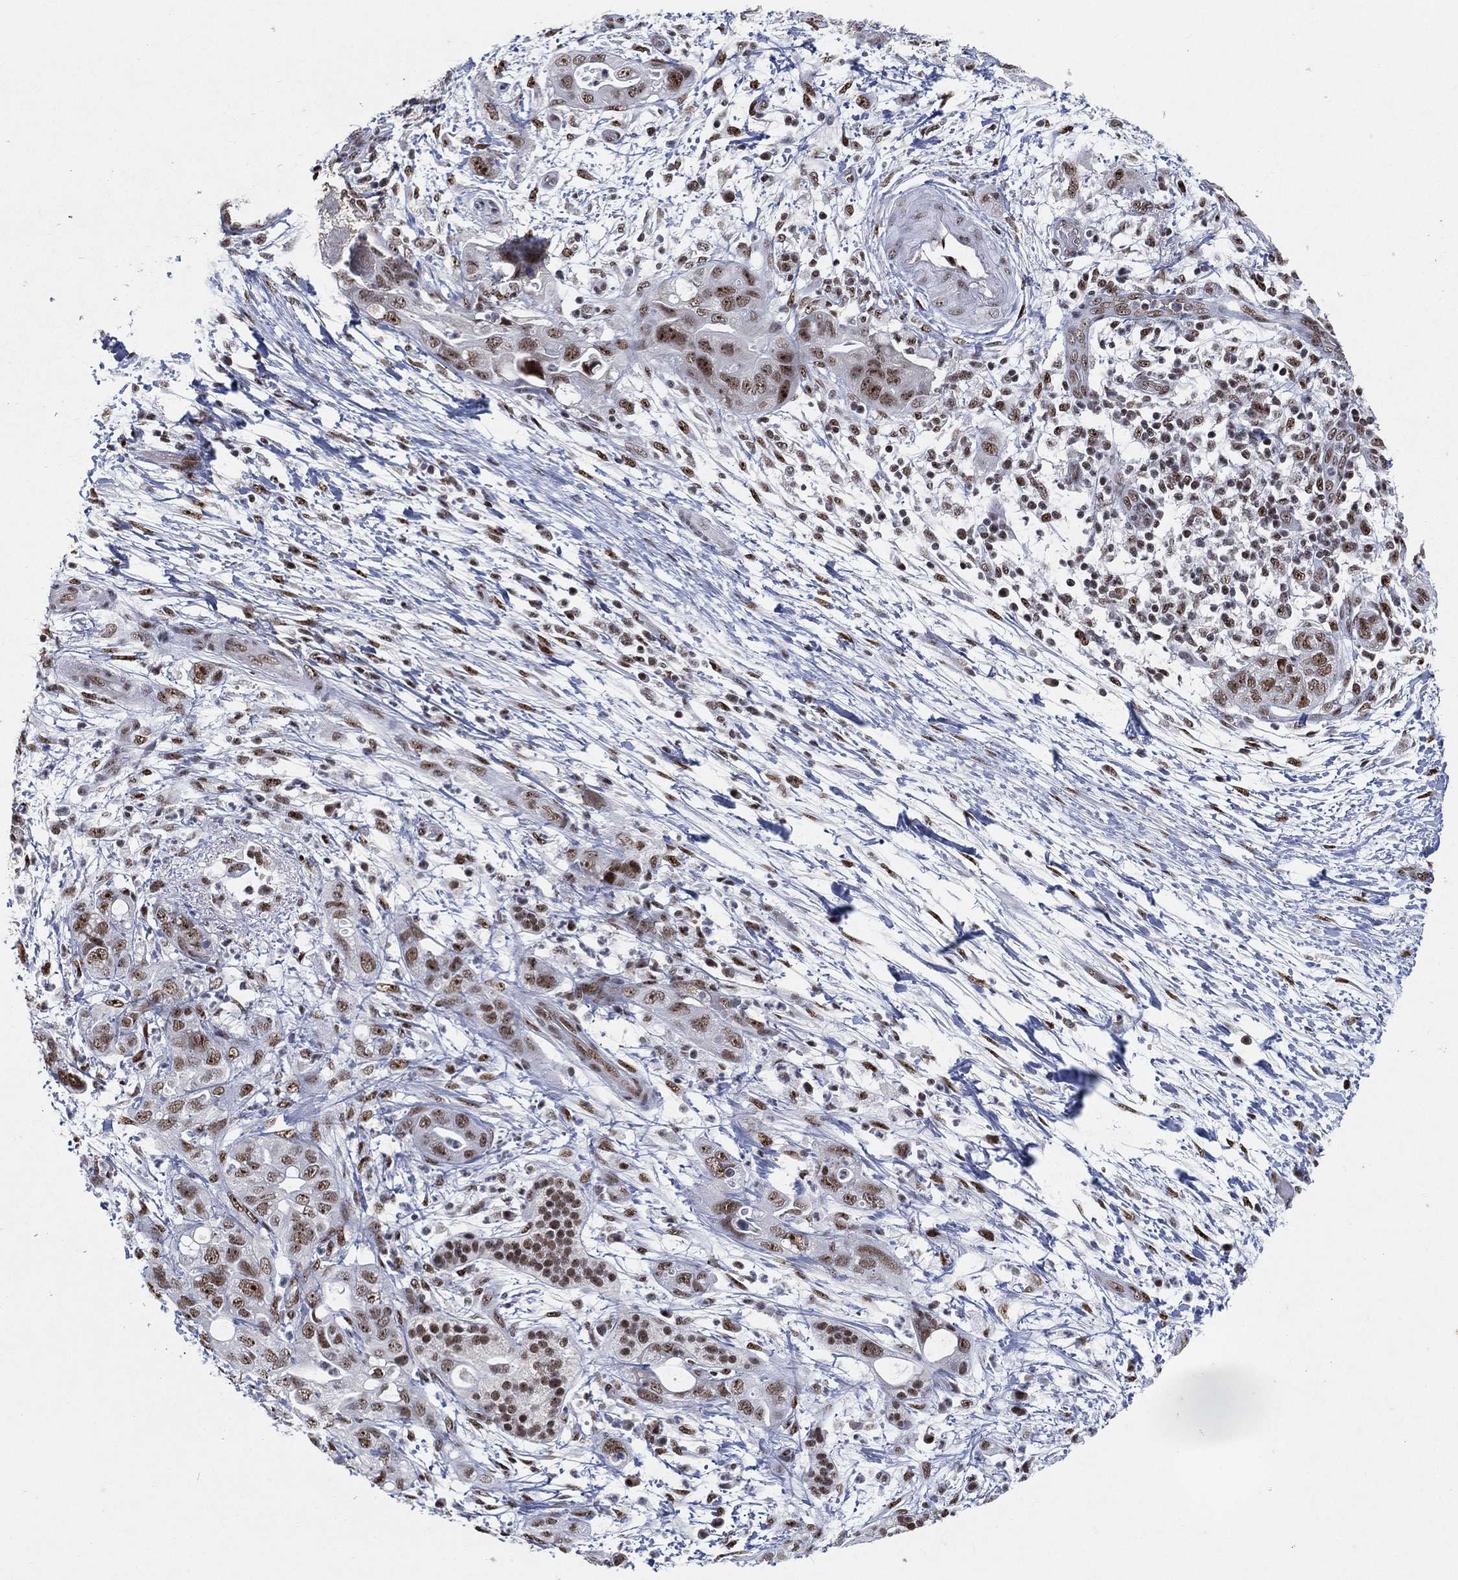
{"staining": {"intensity": "moderate", "quantity": ">75%", "location": "nuclear"}, "tissue": "pancreatic cancer", "cell_type": "Tumor cells", "image_type": "cancer", "snomed": [{"axis": "morphology", "description": "Adenocarcinoma, NOS"}, {"axis": "topography", "description": "Pancreas"}], "caption": "A micrograph showing moderate nuclear expression in about >75% of tumor cells in pancreatic cancer, as visualized by brown immunohistochemical staining.", "gene": "DDX27", "patient": {"sex": "female", "age": 72}}